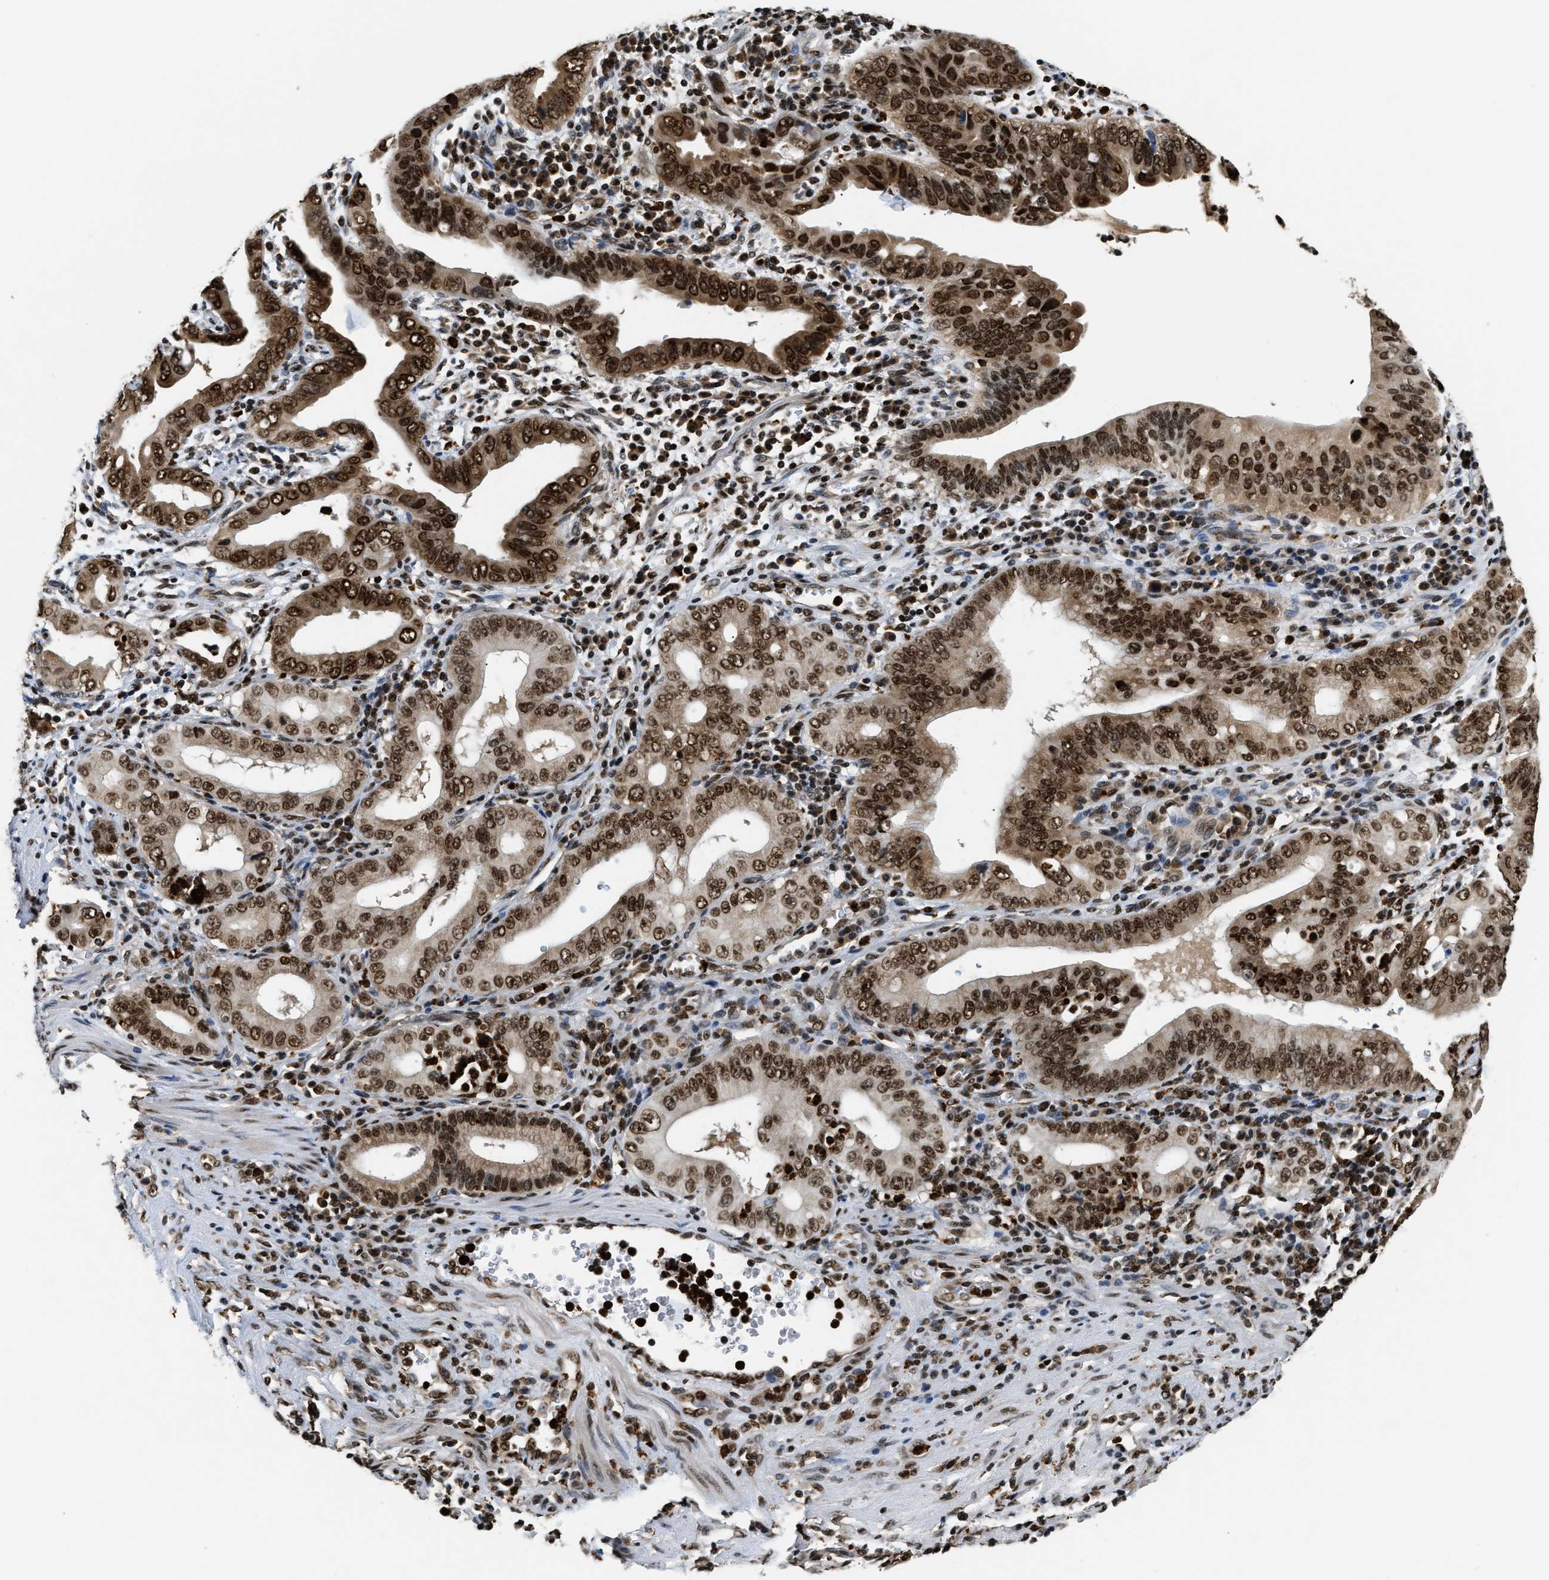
{"staining": {"intensity": "strong", "quantity": ">75%", "location": "cytoplasmic/membranous,nuclear"}, "tissue": "pancreatic cancer", "cell_type": "Tumor cells", "image_type": "cancer", "snomed": [{"axis": "morphology", "description": "Normal tissue, NOS"}, {"axis": "topography", "description": "Lymph node"}], "caption": "DAB immunohistochemical staining of human pancreatic cancer displays strong cytoplasmic/membranous and nuclear protein positivity in about >75% of tumor cells. The staining was performed using DAB, with brown indicating positive protein expression. Nuclei are stained blue with hematoxylin.", "gene": "CCNDBP1", "patient": {"sex": "male", "age": 50}}